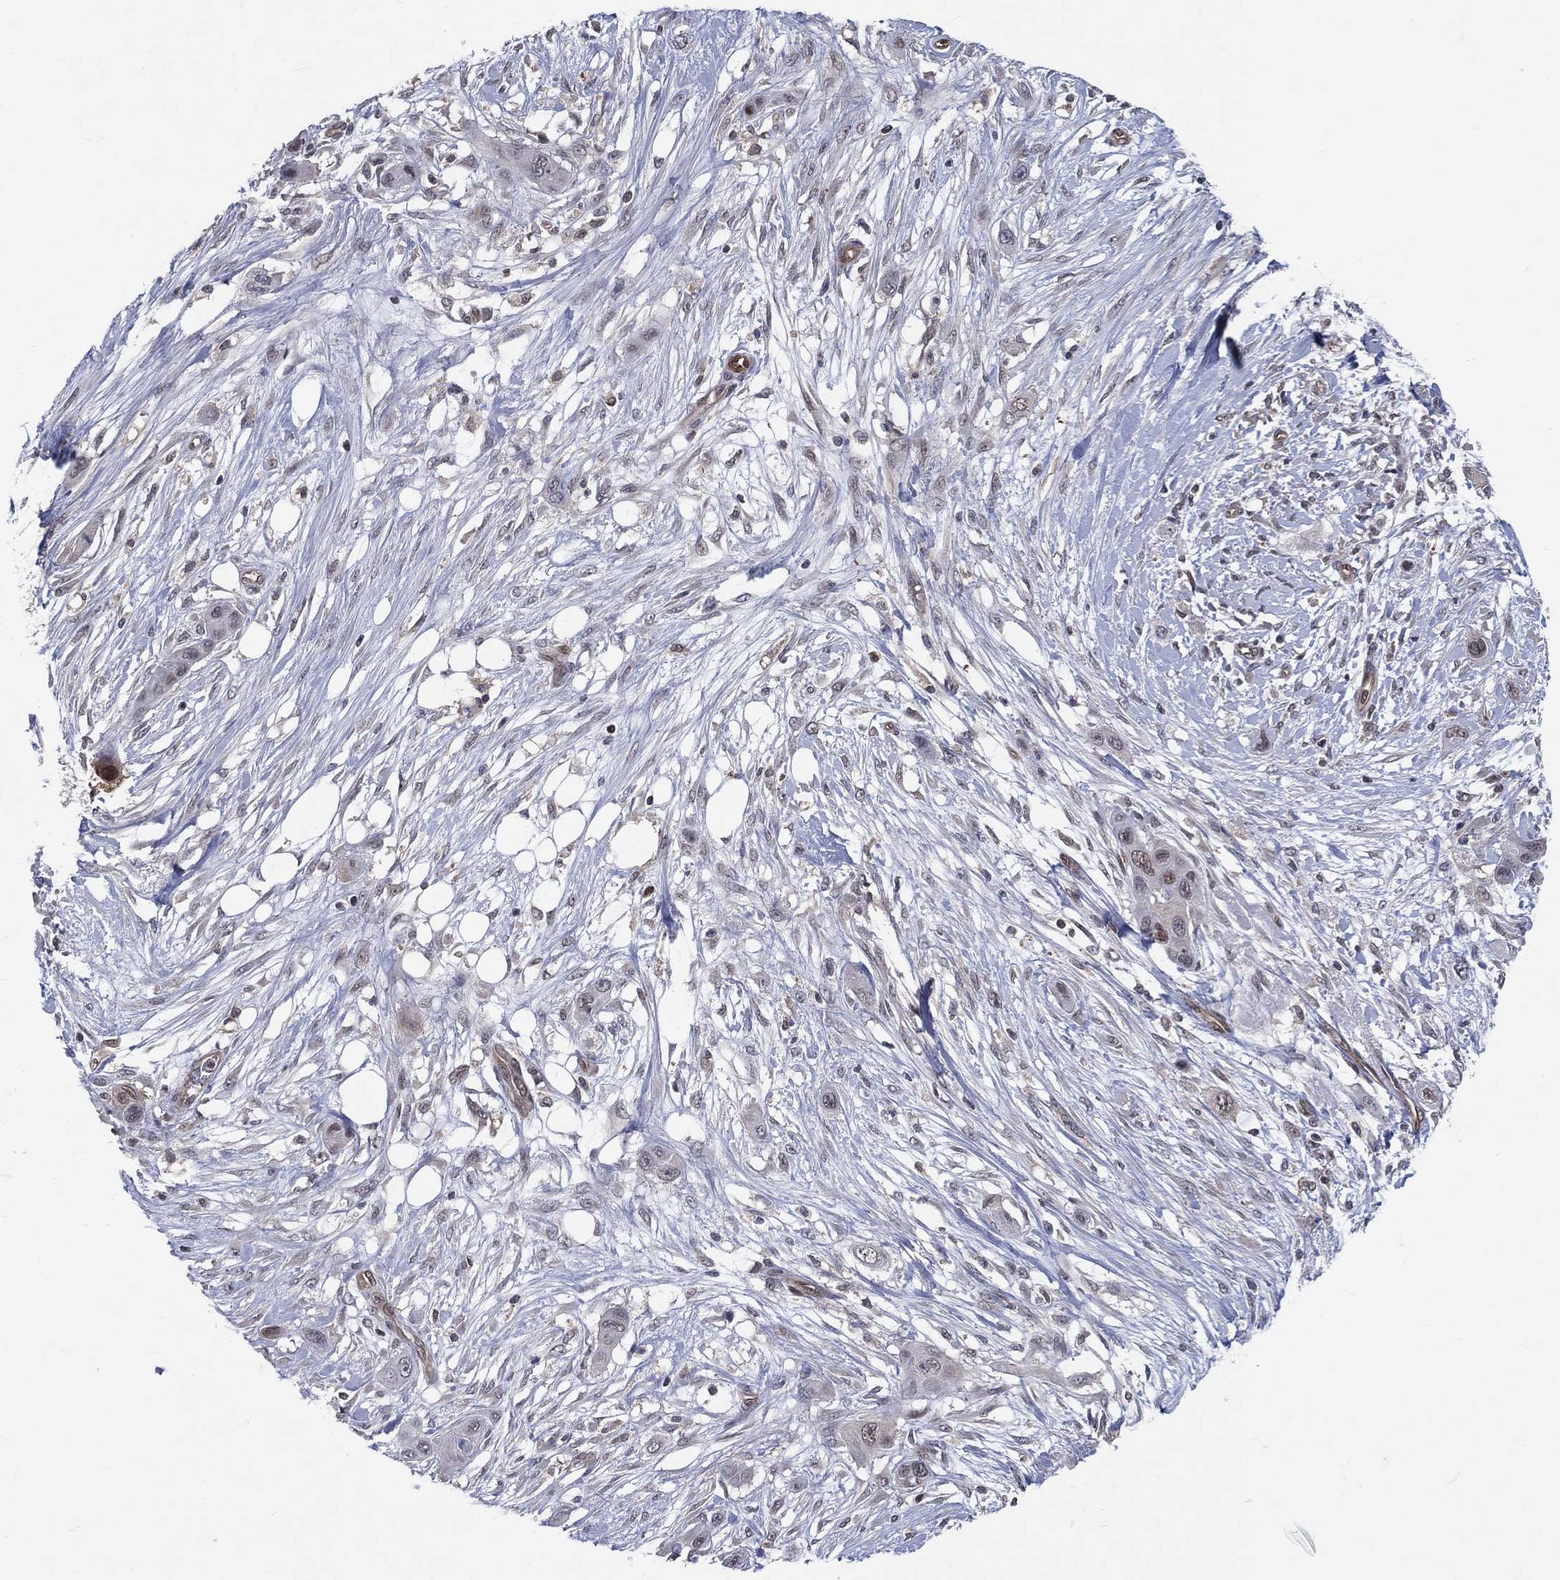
{"staining": {"intensity": "negative", "quantity": "none", "location": "none"}, "tissue": "skin cancer", "cell_type": "Tumor cells", "image_type": "cancer", "snomed": [{"axis": "morphology", "description": "Squamous cell carcinoma, NOS"}, {"axis": "topography", "description": "Skin"}], "caption": "Immunohistochemistry (IHC) of human skin cancer (squamous cell carcinoma) shows no staining in tumor cells.", "gene": "GMPR2", "patient": {"sex": "male", "age": 79}}